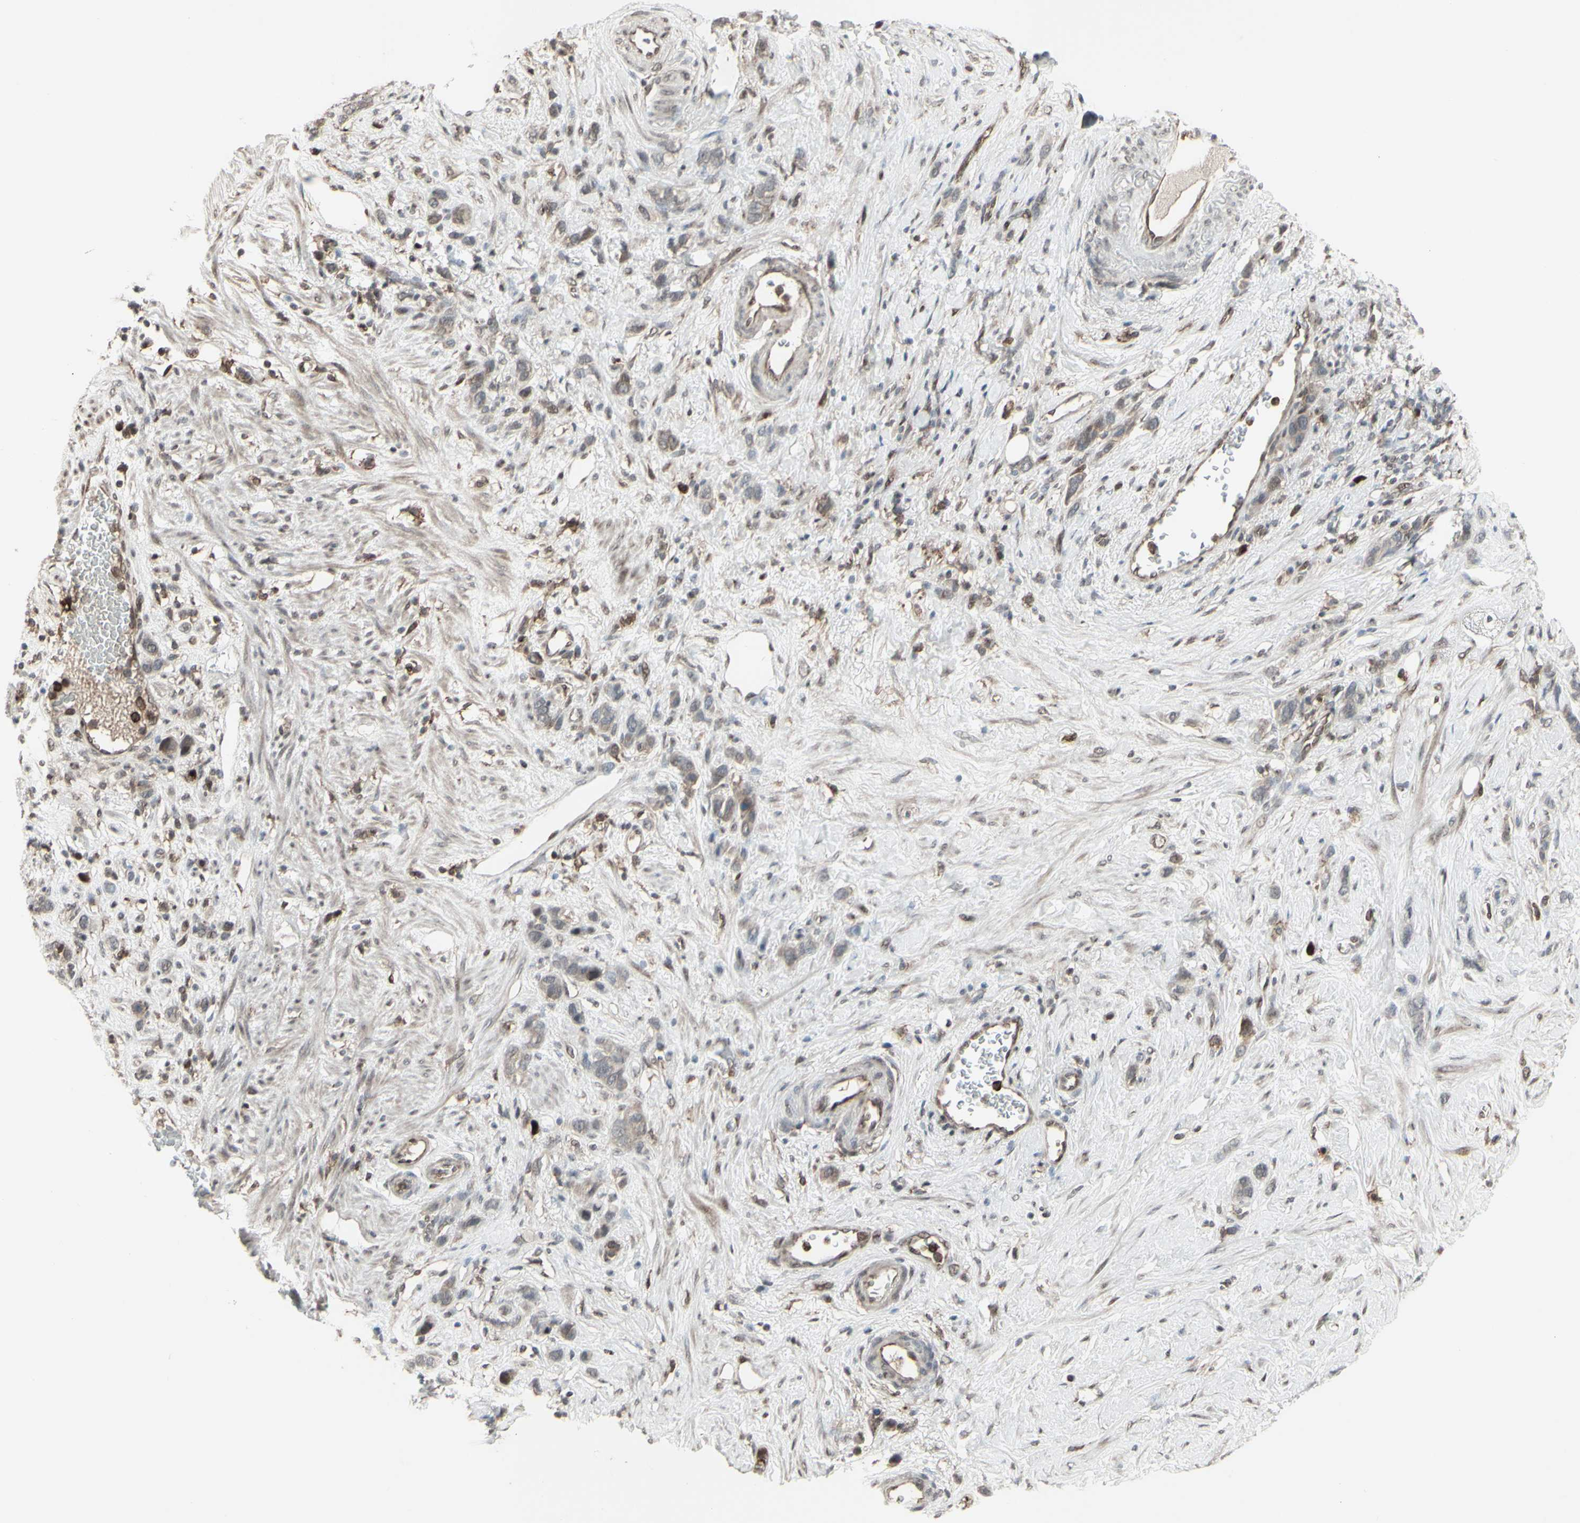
{"staining": {"intensity": "weak", "quantity": "25%-75%", "location": "cytoplasmic/membranous"}, "tissue": "stomach cancer", "cell_type": "Tumor cells", "image_type": "cancer", "snomed": [{"axis": "morphology", "description": "Adenocarcinoma, NOS"}, {"axis": "morphology", "description": "Adenocarcinoma, High grade"}, {"axis": "topography", "description": "Stomach, upper"}, {"axis": "topography", "description": "Stomach, lower"}], "caption": "Protein analysis of stomach cancer tissue shows weak cytoplasmic/membranous positivity in approximately 25%-75% of tumor cells.", "gene": "CD33", "patient": {"sex": "female", "age": 65}}